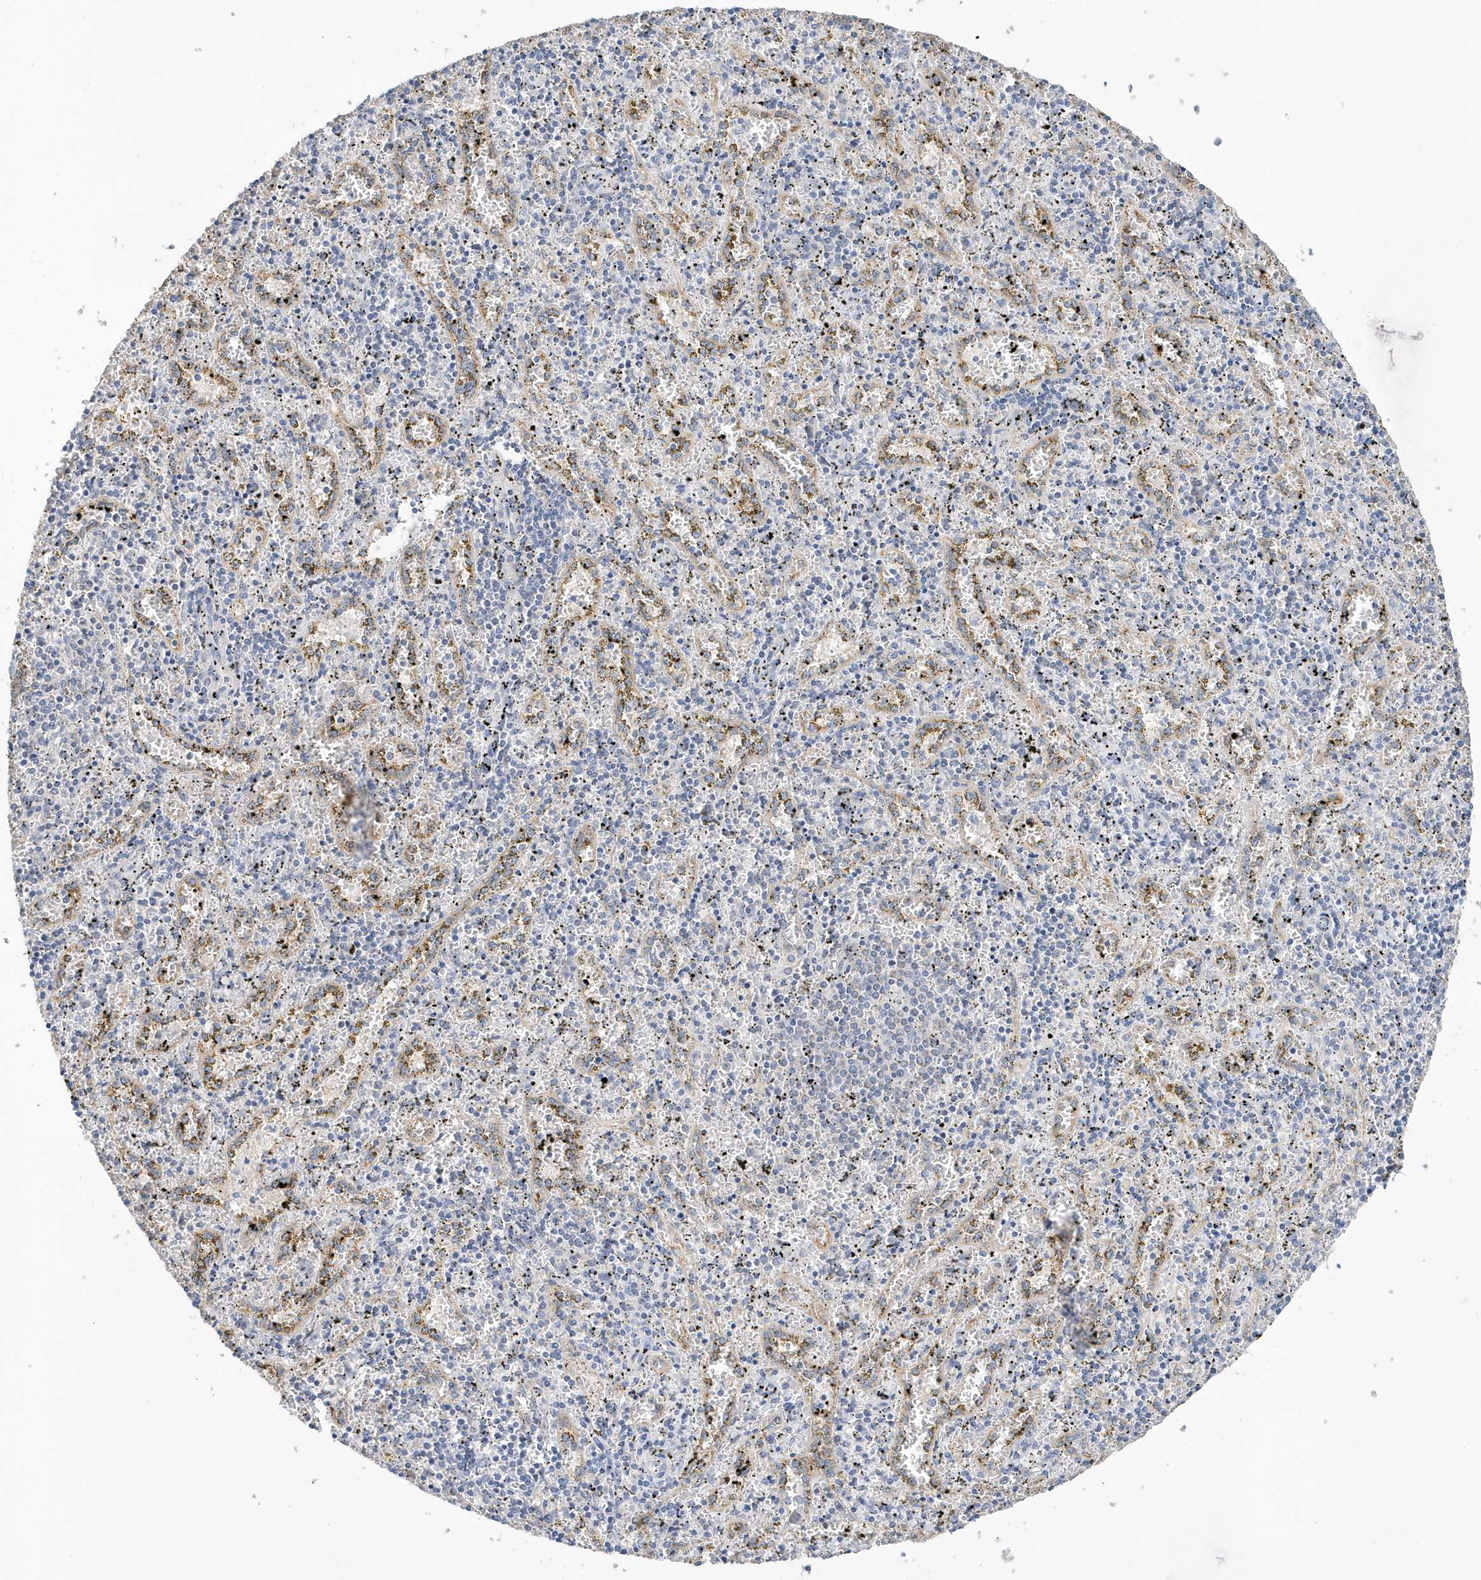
{"staining": {"intensity": "weak", "quantity": "<25%", "location": "cytoplasmic/membranous"}, "tissue": "spleen", "cell_type": "Cells in red pulp", "image_type": "normal", "snomed": [{"axis": "morphology", "description": "Normal tissue, NOS"}, {"axis": "topography", "description": "Spleen"}], "caption": "Immunohistochemical staining of normal spleen exhibits no significant staining in cells in red pulp. (IHC, brightfield microscopy, high magnification).", "gene": "SPATA5", "patient": {"sex": "male", "age": 11}}